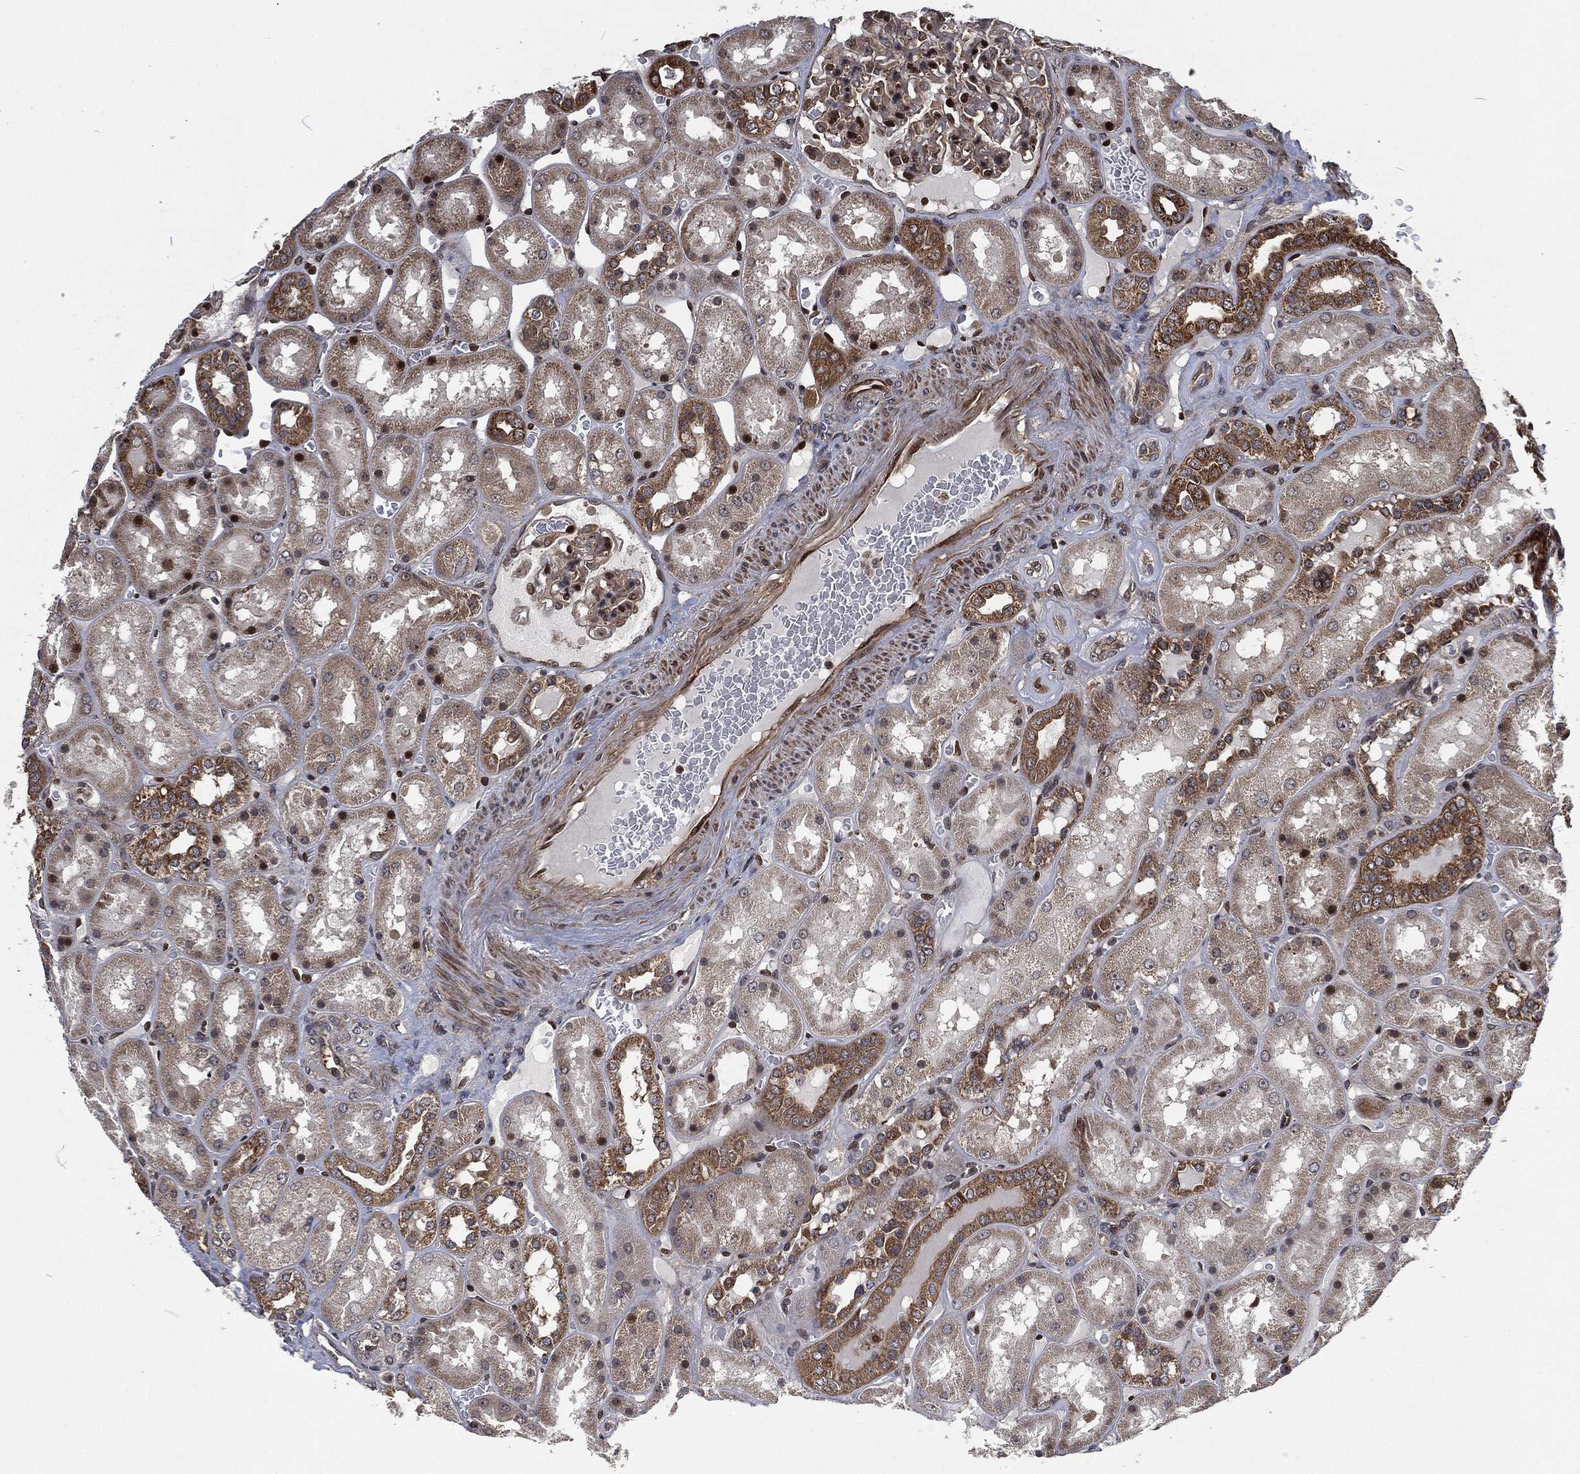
{"staining": {"intensity": "strong", "quantity": "<25%", "location": "cytoplasmic/membranous"}, "tissue": "kidney", "cell_type": "Cells in glomeruli", "image_type": "normal", "snomed": [{"axis": "morphology", "description": "Normal tissue, NOS"}, {"axis": "topography", "description": "Kidney"}], "caption": "Immunohistochemistry of normal kidney reveals medium levels of strong cytoplasmic/membranous positivity in about <25% of cells in glomeruli.", "gene": "CMPK2", "patient": {"sex": "male", "age": 73}}